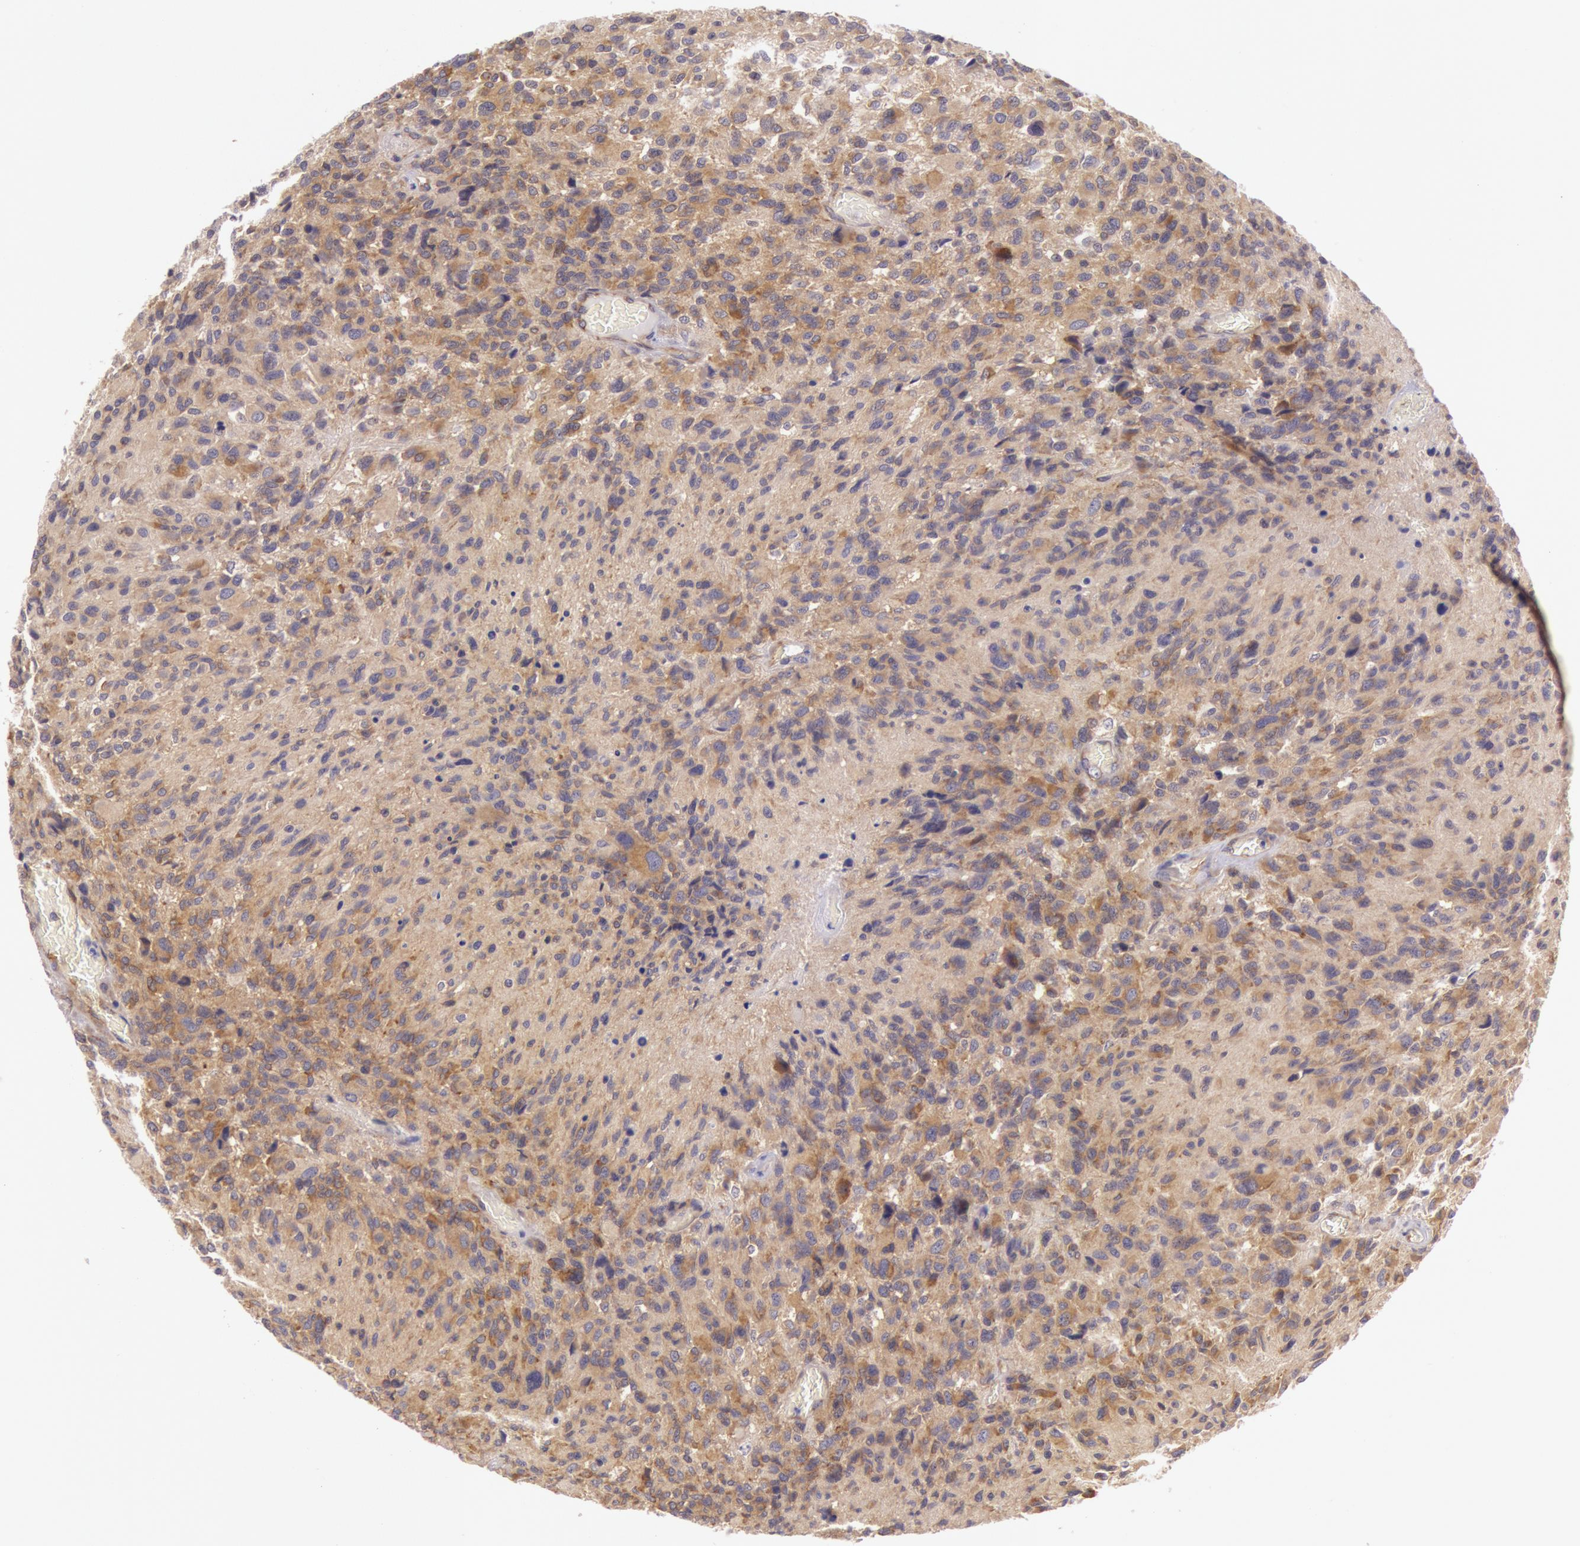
{"staining": {"intensity": "weak", "quantity": "25%-75%", "location": "cytoplasmic/membranous"}, "tissue": "glioma", "cell_type": "Tumor cells", "image_type": "cancer", "snomed": [{"axis": "morphology", "description": "Glioma, malignant, High grade"}, {"axis": "topography", "description": "Brain"}], "caption": "Immunohistochemistry (IHC) of human high-grade glioma (malignant) displays low levels of weak cytoplasmic/membranous staining in approximately 25%-75% of tumor cells.", "gene": "CHUK", "patient": {"sex": "male", "age": 69}}